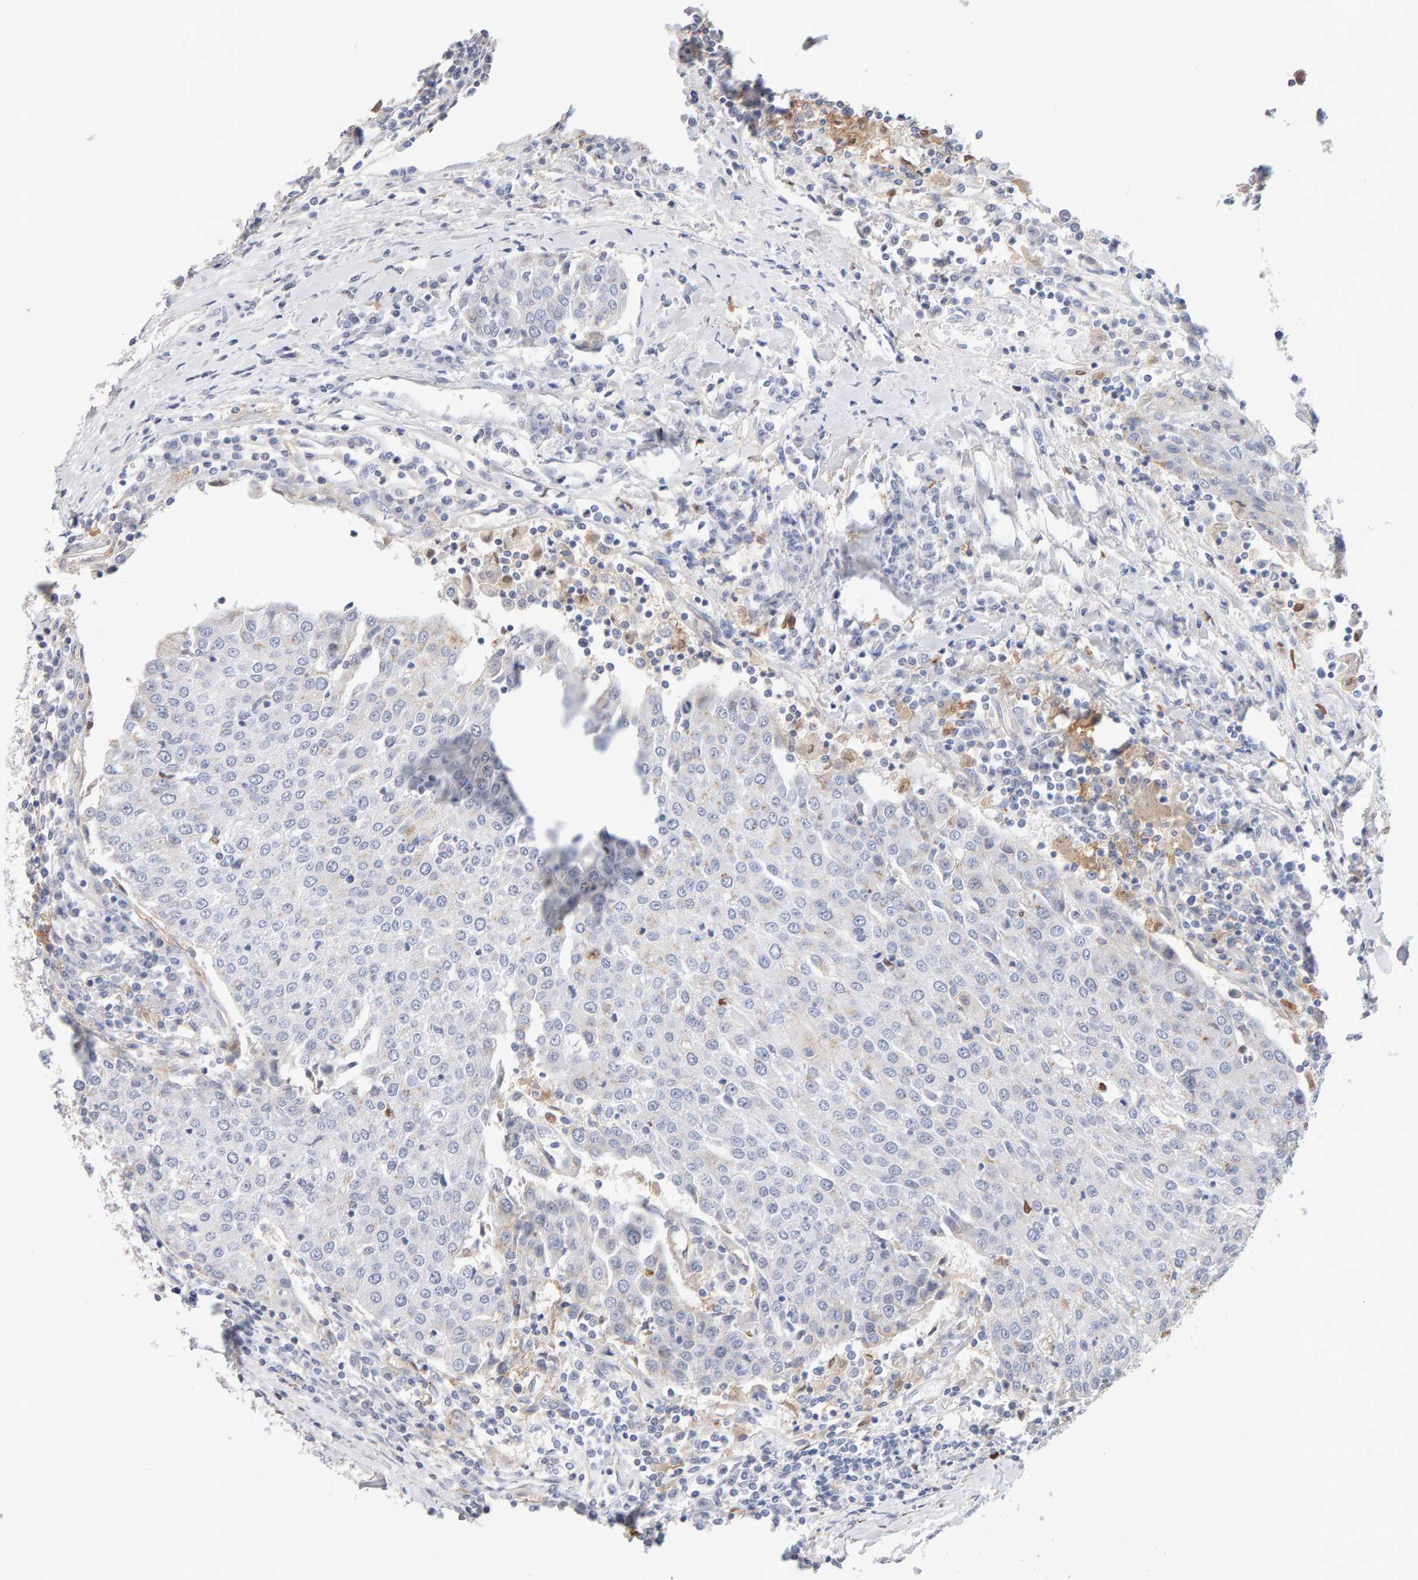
{"staining": {"intensity": "negative", "quantity": "none", "location": "none"}, "tissue": "urothelial cancer", "cell_type": "Tumor cells", "image_type": "cancer", "snomed": [{"axis": "morphology", "description": "Urothelial carcinoma, High grade"}, {"axis": "topography", "description": "Urinary bladder"}], "caption": "High magnification brightfield microscopy of high-grade urothelial carcinoma stained with DAB (brown) and counterstained with hematoxylin (blue): tumor cells show no significant expression.", "gene": "METRNL", "patient": {"sex": "female", "age": 85}}